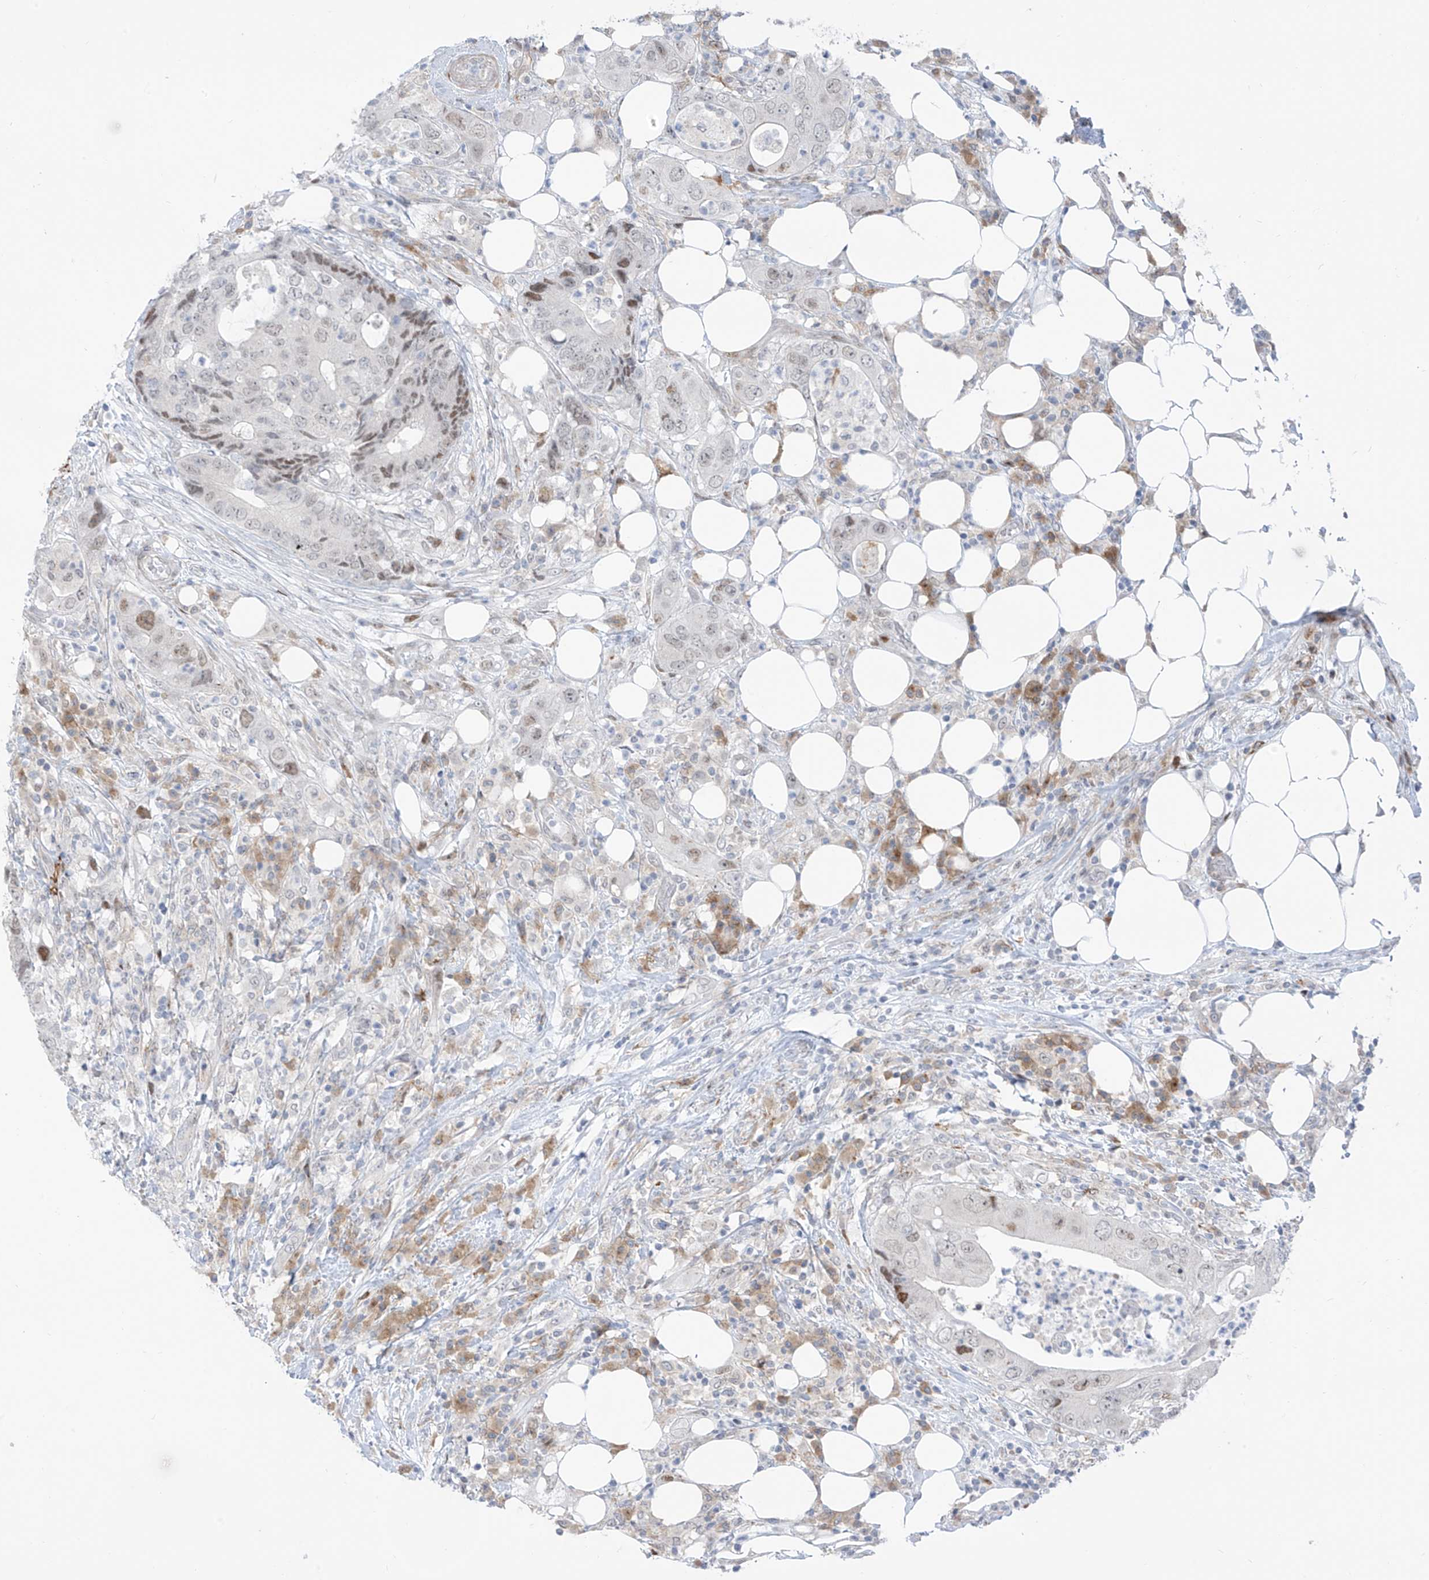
{"staining": {"intensity": "moderate", "quantity": "<25%", "location": "nuclear"}, "tissue": "colorectal cancer", "cell_type": "Tumor cells", "image_type": "cancer", "snomed": [{"axis": "morphology", "description": "Adenocarcinoma, NOS"}, {"axis": "topography", "description": "Colon"}], "caption": "The micrograph reveals immunohistochemical staining of colorectal adenocarcinoma. There is moderate nuclear expression is present in approximately <25% of tumor cells. (DAB = brown stain, brightfield microscopy at high magnification).", "gene": "LIN9", "patient": {"sex": "male", "age": 71}}